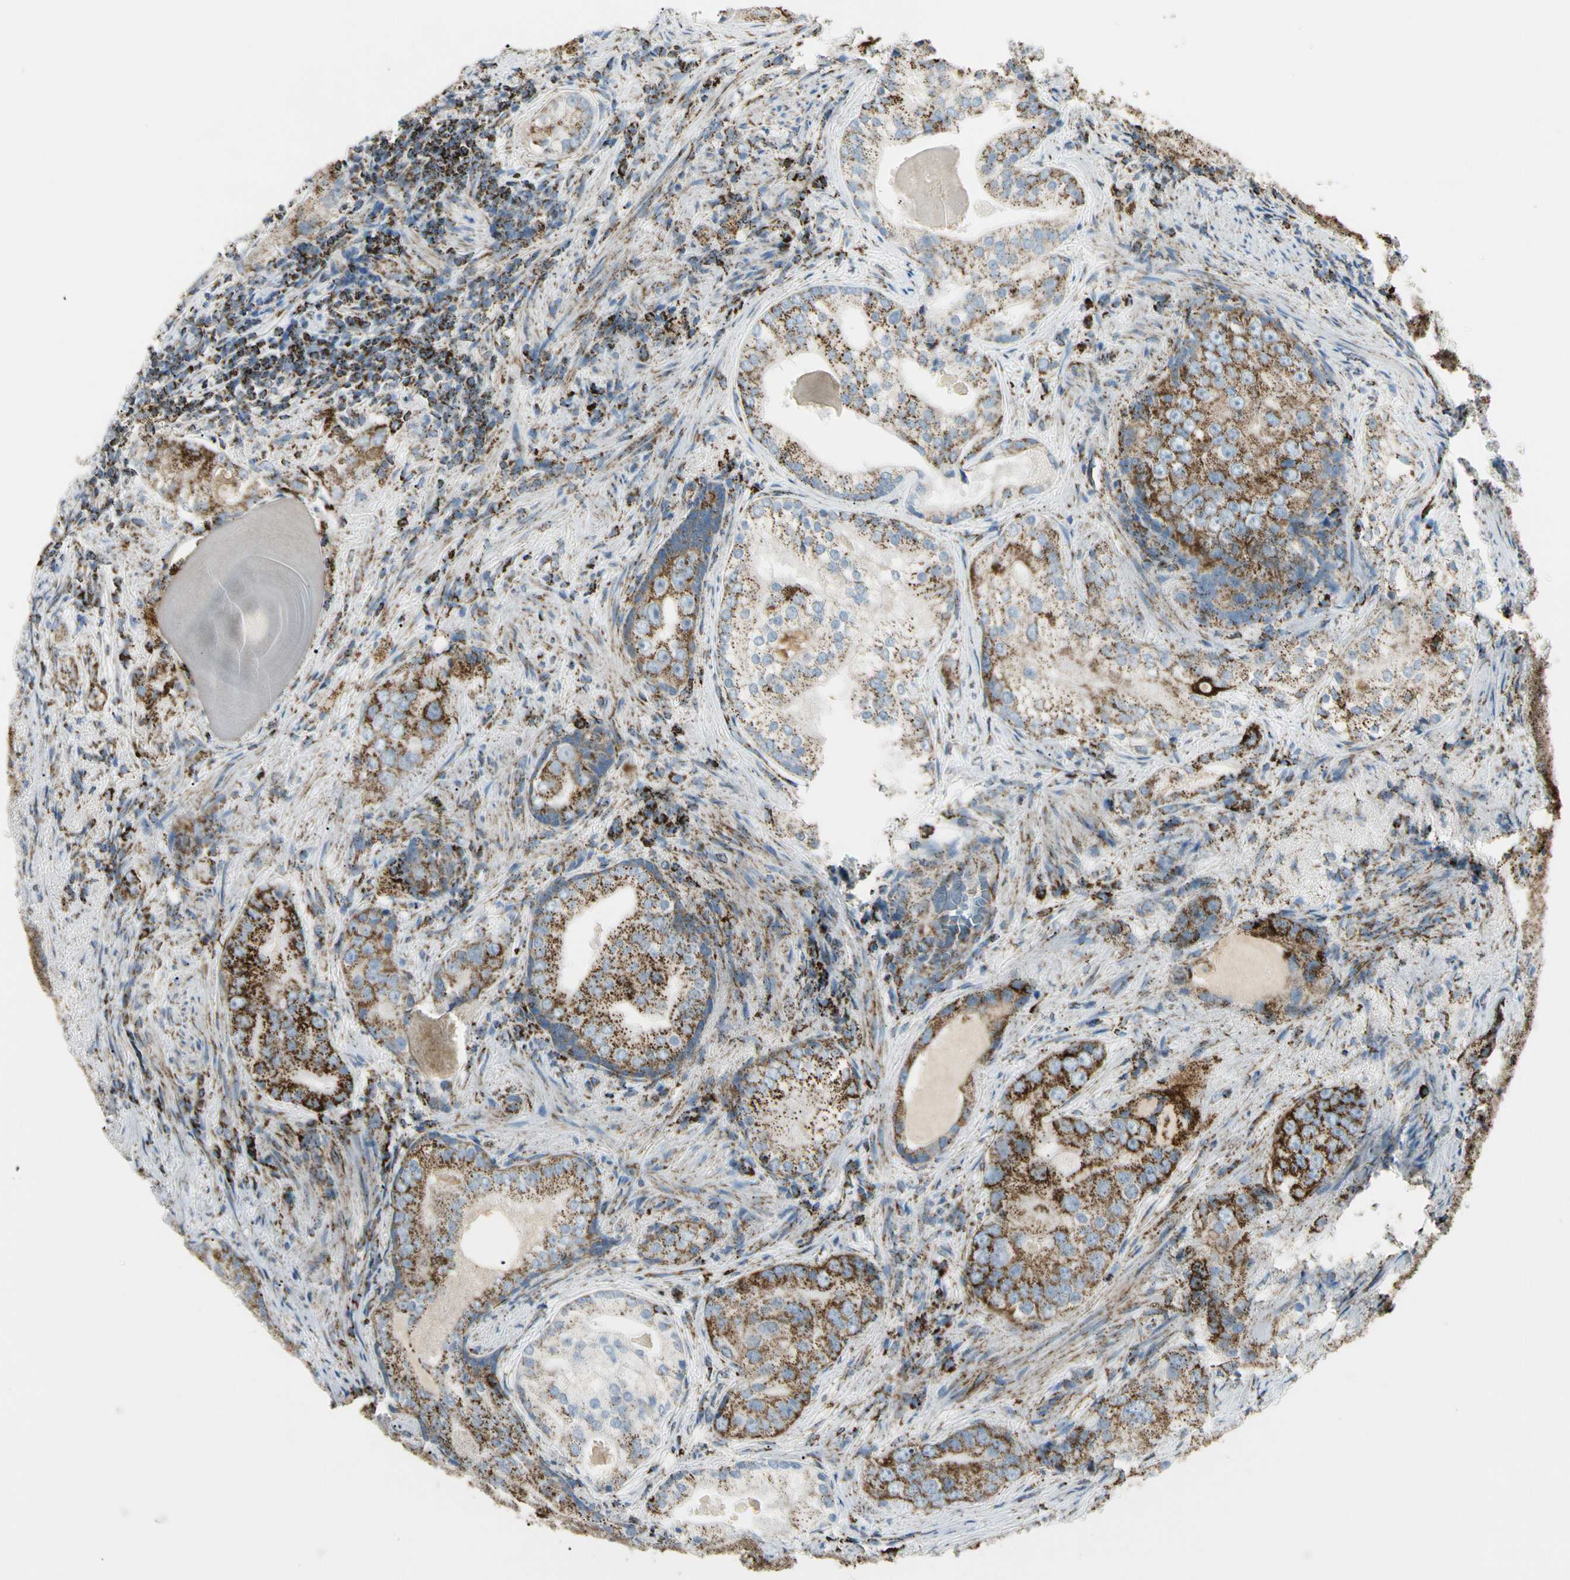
{"staining": {"intensity": "strong", "quantity": "25%-75%", "location": "cytoplasmic/membranous"}, "tissue": "prostate cancer", "cell_type": "Tumor cells", "image_type": "cancer", "snomed": [{"axis": "morphology", "description": "Adenocarcinoma, High grade"}, {"axis": "topography", "description": "Prostate"}], "caption": "Immunohistochemical staining of human prostate high-grade adenocarcinoma reveals high levels of strong cytoplasmic/membranous staining in about 25%-75% of tumor cells. (brown staining indicates protein expression, while blue staining denotes nuclei).", "gene": "ME2", "patient": {"sex": "male", "age": 66}}